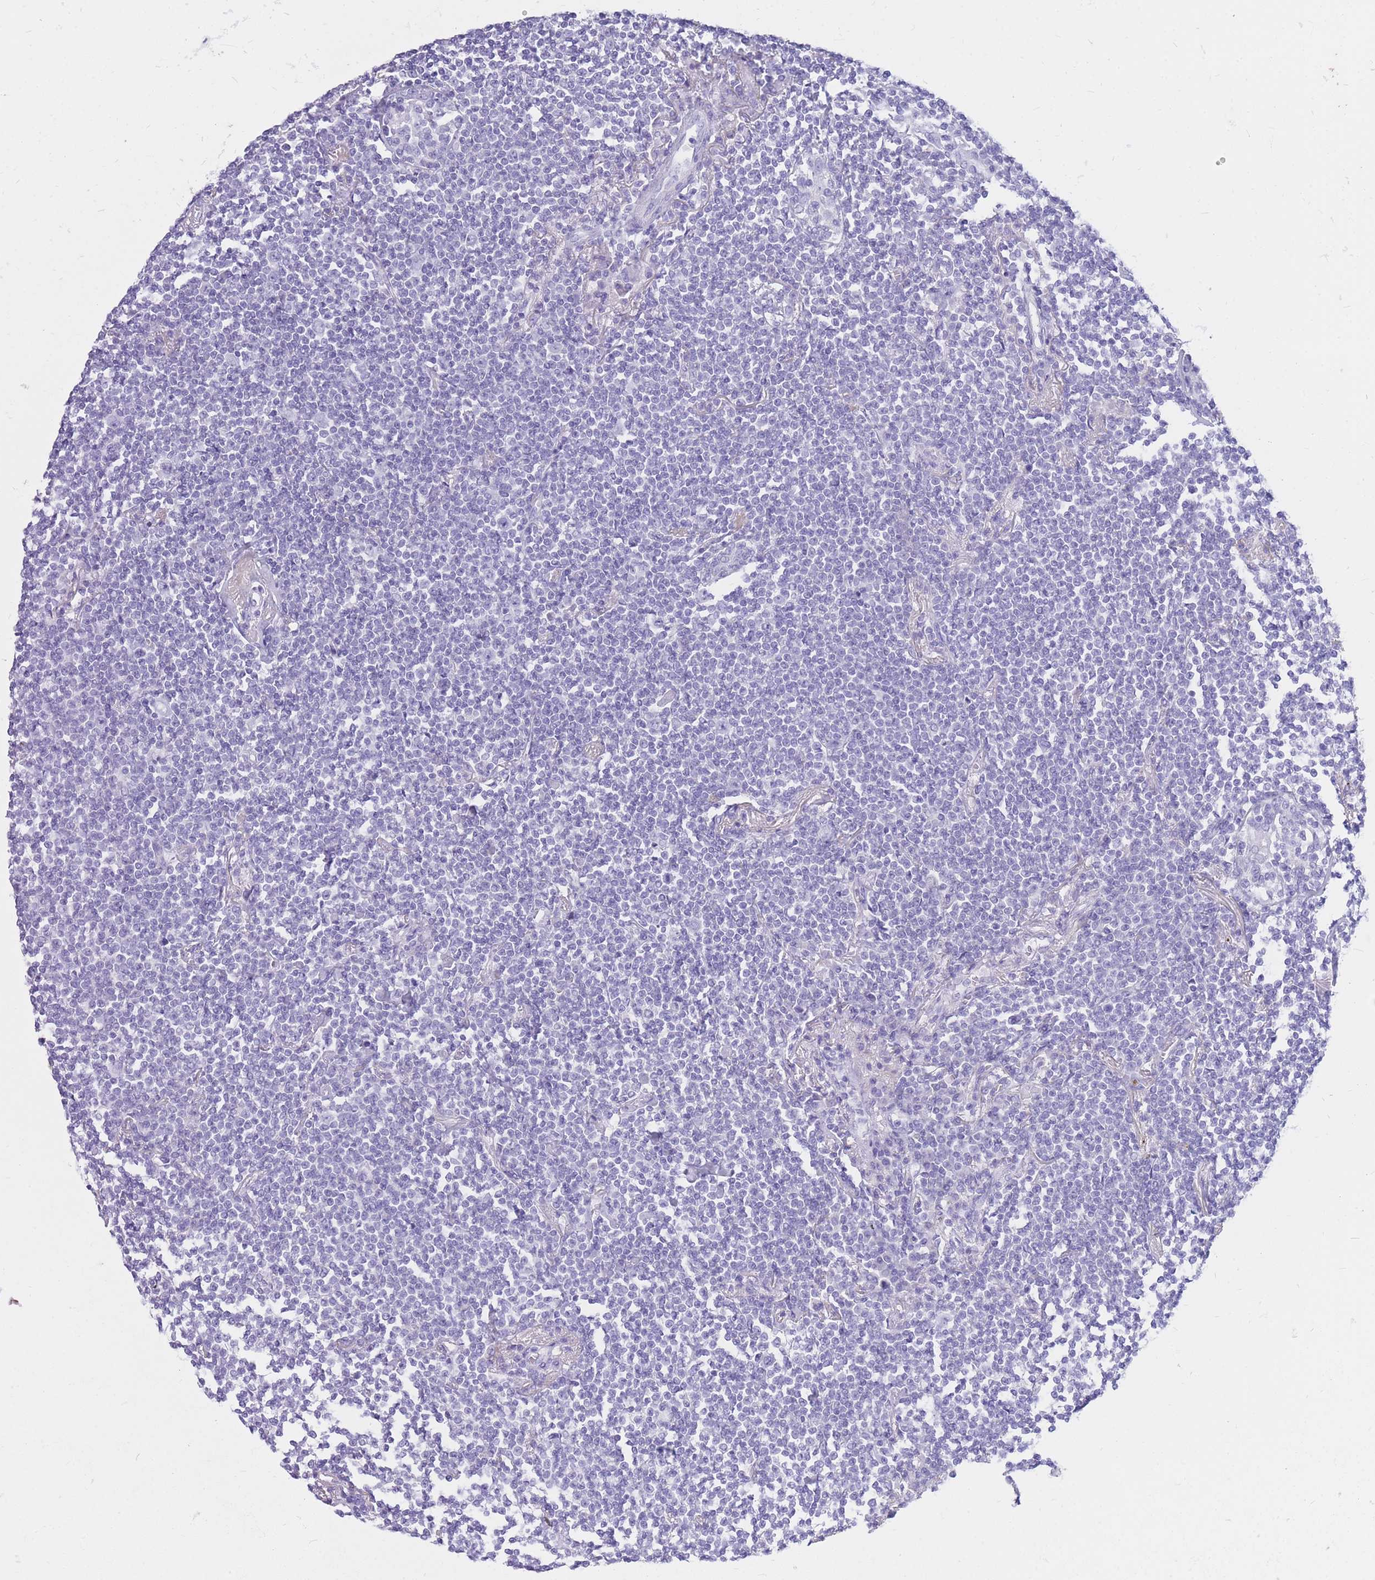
{"staining": {"intensity": "negative", "quantity": "none", "location": "none"}, "tissue": "lymphoma", "cell_type": "Tumor cells", "image_type": "cancer", "snomed": [{"axis": "morphology", "description": "Malignant lymphoma, non-Hodgkin's type, Low grade"}, {"axis": "topography", "description": "Lung"}], "caption": "Histopathology image shows no protein staining in tumor cells of lymphoma tissue.", "gene": "CYP21A2", "patient": {"sex": "female", "age": 71}}